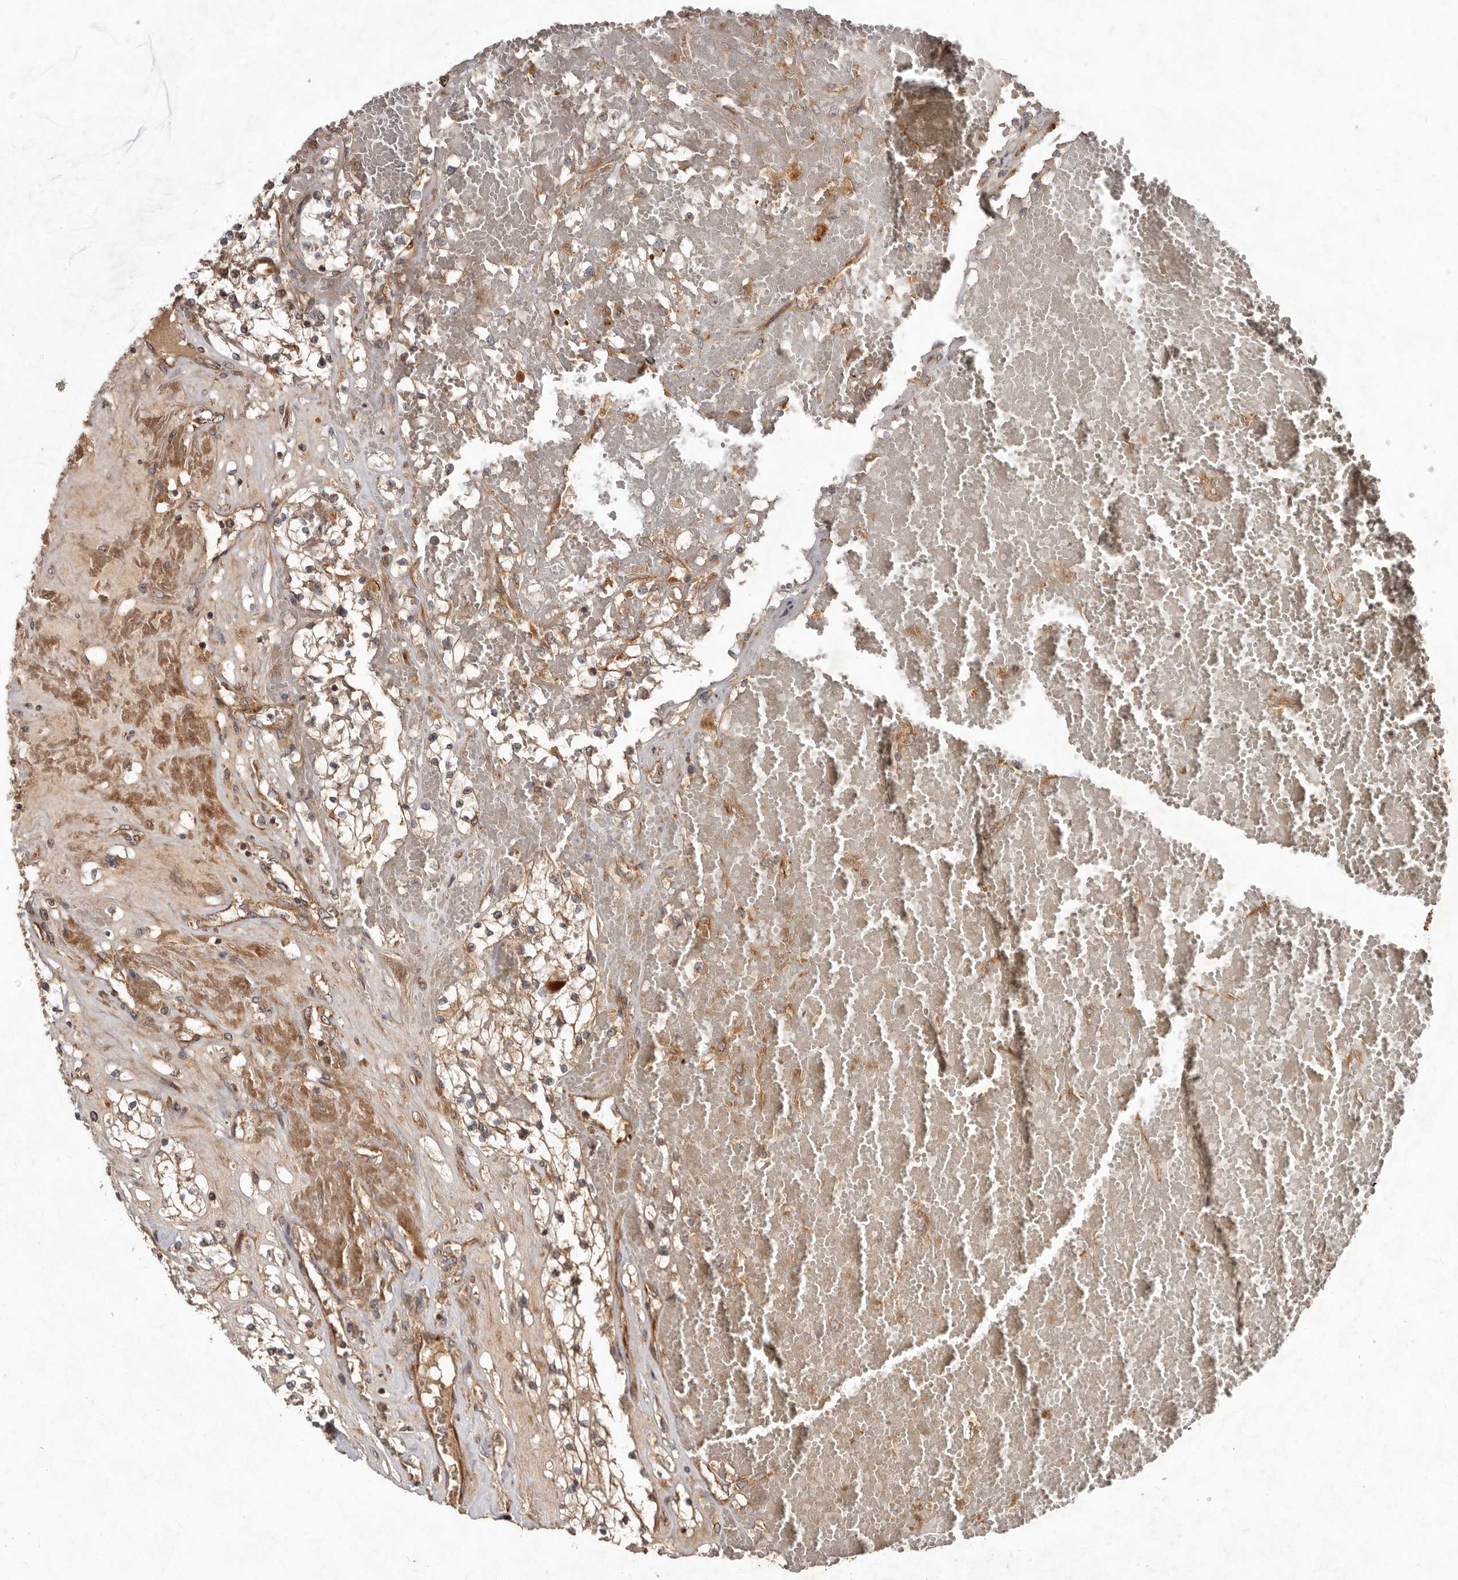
{"staining": {"intensity": "weak", "quantity": ">75%", "location": "cytoplasmic/membranous"}, "tissue": "renal cancer", "cell_type": "Tumor cells", "image_type": "cancer", "snomed": [{"axis": "morphology", "description": "Normal tissue, NOS"}, {"axis": "morphology", "description": "Adenocarcinoma, NOS"}, {"axis": "topography", "description": "Kidney"}], "caption": "DAB (3,3'-diaminobenzidine) immunohistochemical staining of adenocarcinoma (renal) demonstrates weak cytoplasmic/membranous protein expression in about >75% of tumor cells.", "gene": "STK36", "patient": {"sex": "male", "age": 68}}